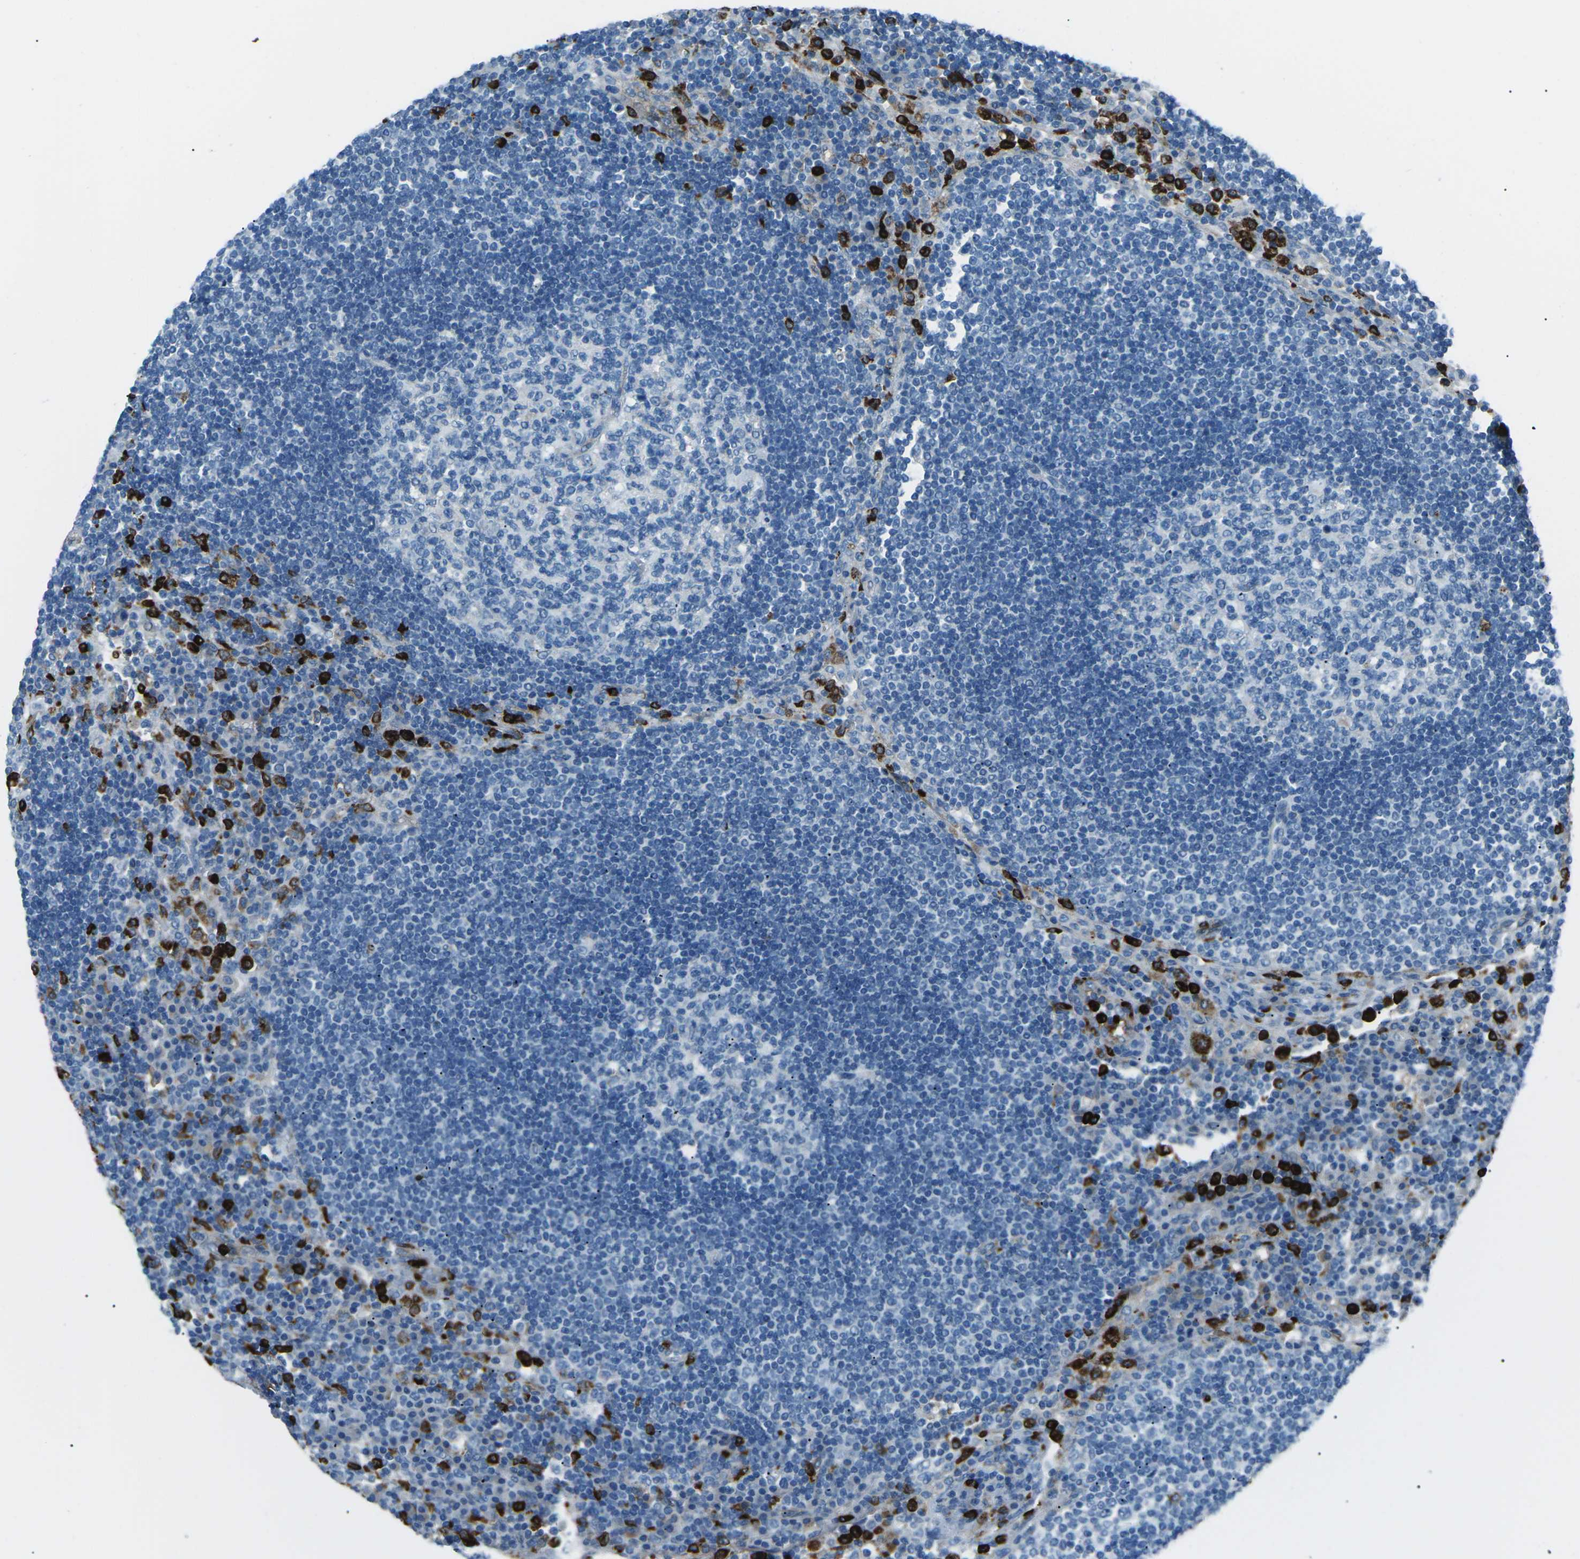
{"staining": {"intensity": "negative", "quantity": "none", "location": "none"}, "tissue": "lymph node", "cell_type": "Germinal center cells", "image_type": "normal", "snomed": [{"axis": "morphology", "description": "Normal tissue, NOS"}, {"axis": "topography", "description": "Lymph node"}], "caption": "This is an IHC micrograph of benign human lymph node. There is no expression in germinal center cells.", "gene": "FCN1", "patient": {"sex": "female", "age": 53}}